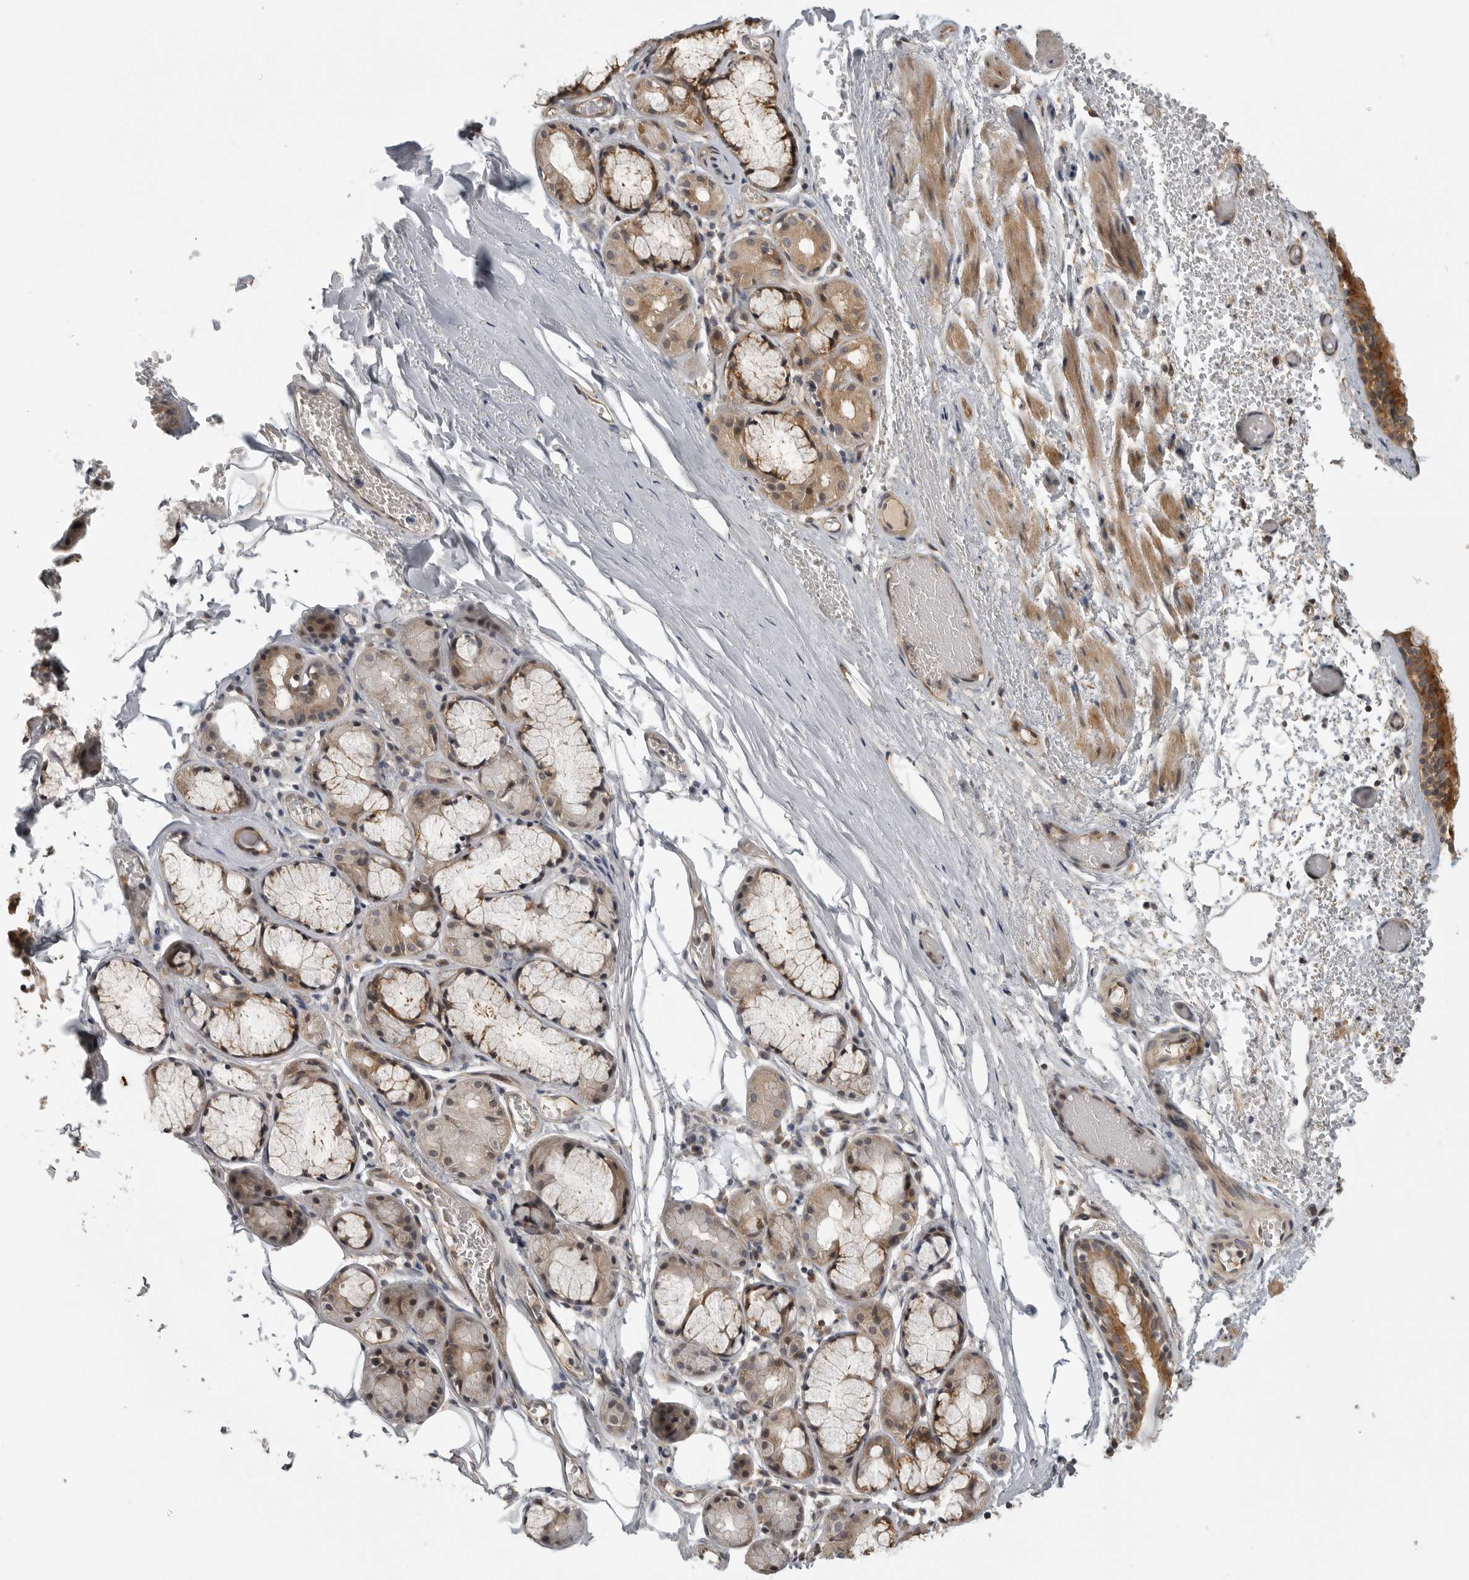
{"staining": {"intensity": "moderate", "quantity": ">75%", "location": "cytoplasmic/membranous"}, "tissue": "bronchus", "cell_type": "Respiratory epithelial cells", "image_type": "normal", "snomed": [{"axis": "morphology", "description": "Normal tissue, NOS"}, {"axis": "topography", "description": "Bronchus"}, {"axis": "topography", "description": "Lung"}], "caption": "IHC staining of benign bronchus, which exhibits medium levels of moderate cytoplasmic/membranous staining in about >75% of respiratory epithelial cells indicating moderate cytoplasmic/membranous protein positivity. The staining was performed using DAB (3,3'-diaminobenzidine) (brown) for protein detection and nuclei were counterstained in hematoxylin (blue).", "gene": "CUEDC1", "patient": {"sex": "male", "age": 56}}